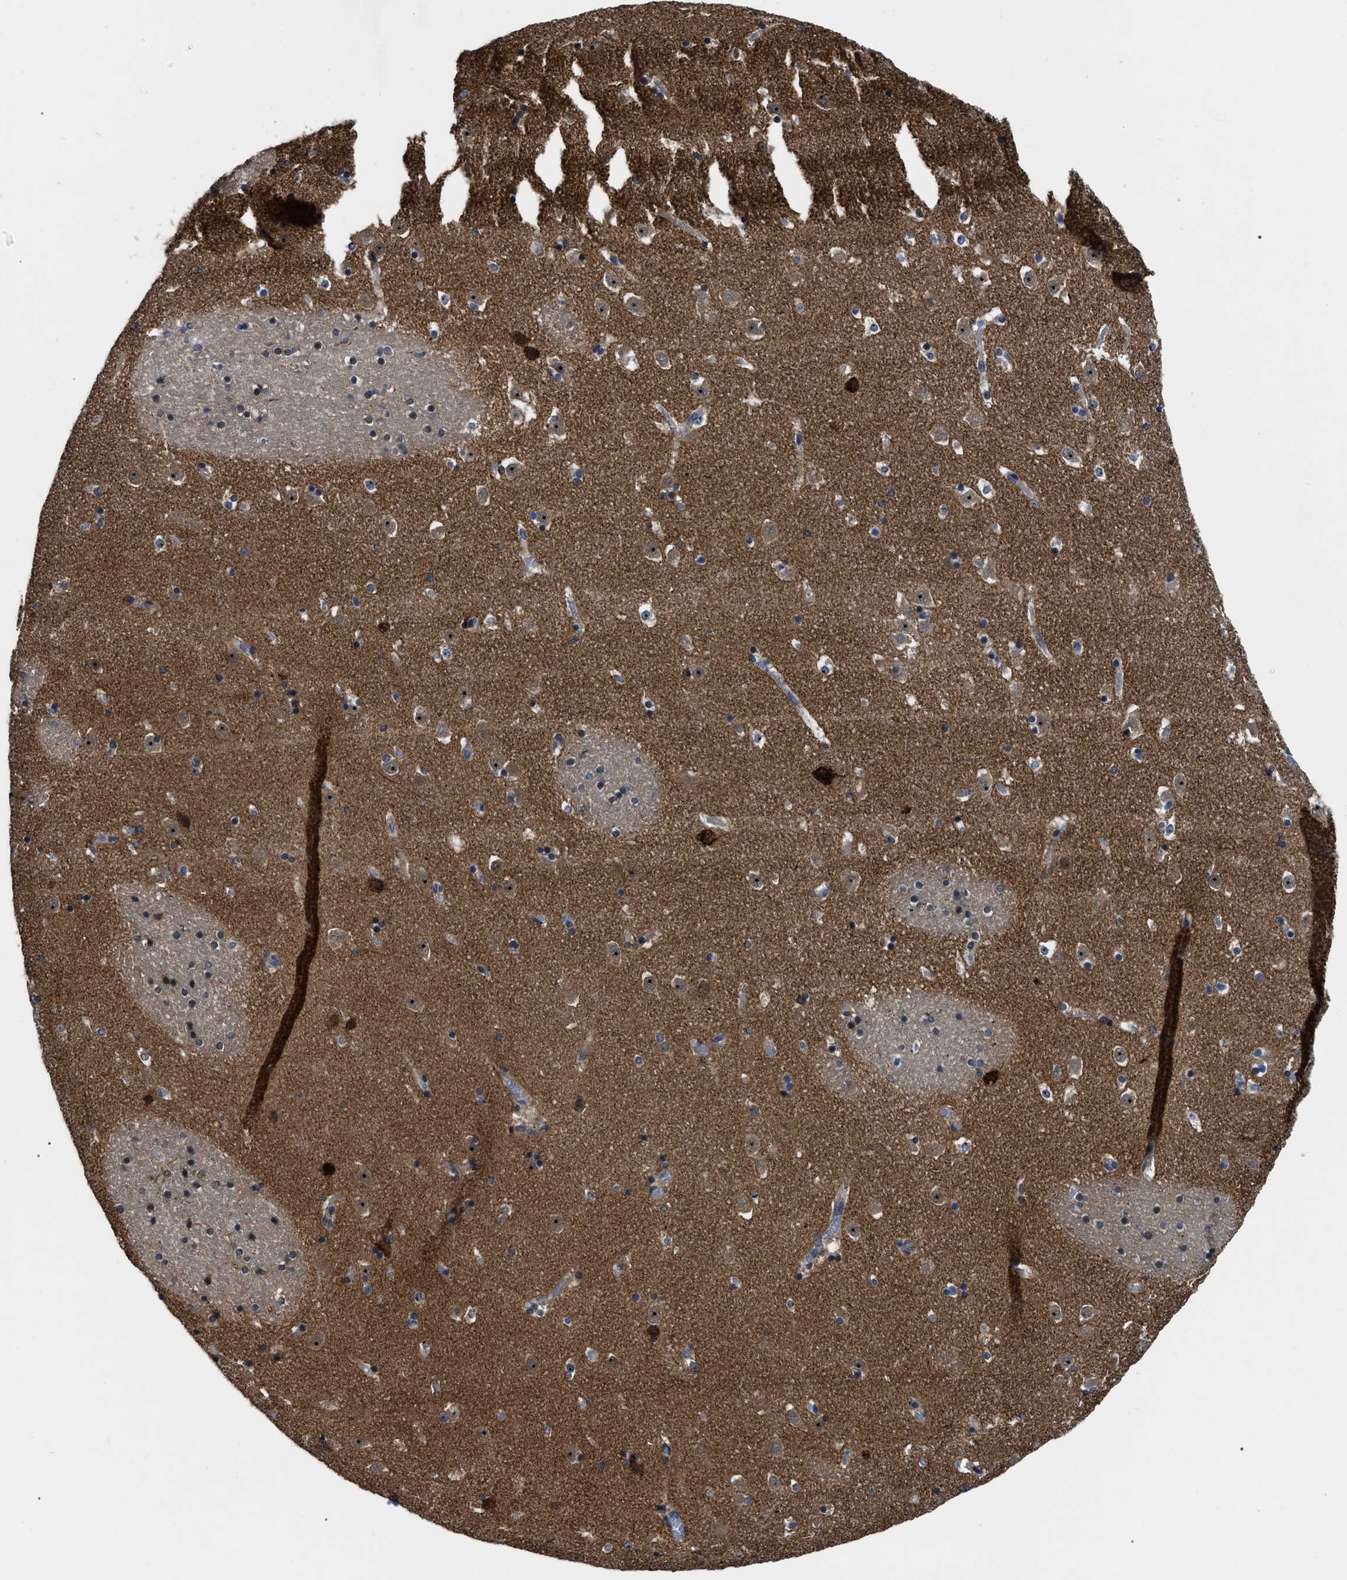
{"staining": {"intensity": "weak", "quantity": "25%-75%", "location": "cytoplasmic/membranous"}, "tissue": "caudate", "cell_type": "Glial cells", "image_type": "normal", "snomed": [{"axis": "morphology", "description": "Normal tissue, NOS"}, {"axis": "topography", "description": "Lateral ventricle wall"}], "caption": "The image shows a brown stain indicating the presence of a protein in the cytoplasmic/membranous of glial cells in caudate.", "gene": "GET4", "patient": {"sex": "male", "age": 45}}